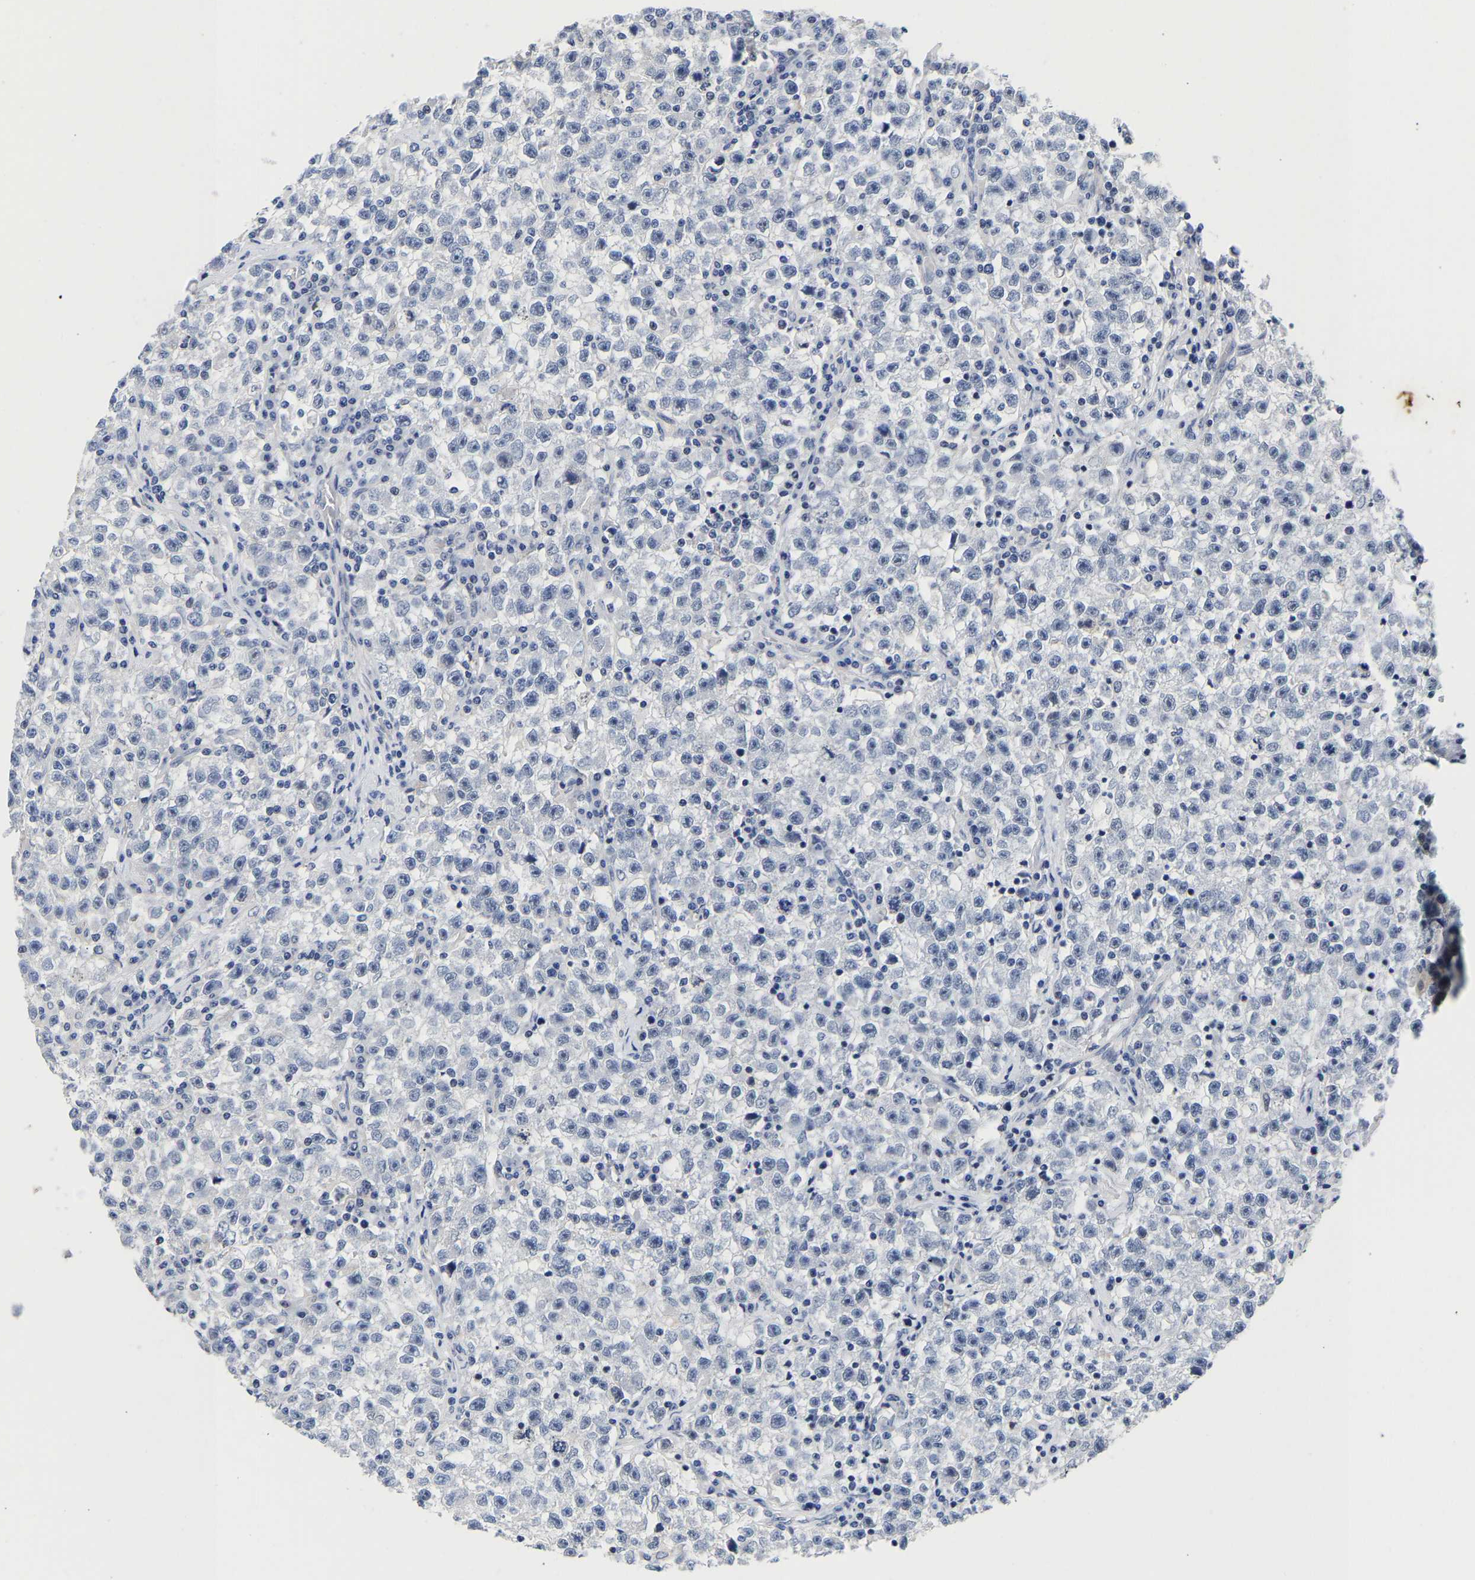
{"staining": {"intensity": "negative", "quantity": "none", "location": "none"}, "tissue": "testis cancer", "cell_type": "Tumor cells", "image_type": "cancer", "snomed": [{"axis": "morphology", "description": "Seminoma, NOS"}, {"axis": "topography", "description": "Testis"}], "caption": "Immunohistochemical staining of human testis cancer demonstrates no significant positivity in tumor cells.", "gene": "CCDC6", "patient": {"sex": "male", "age": 22}}